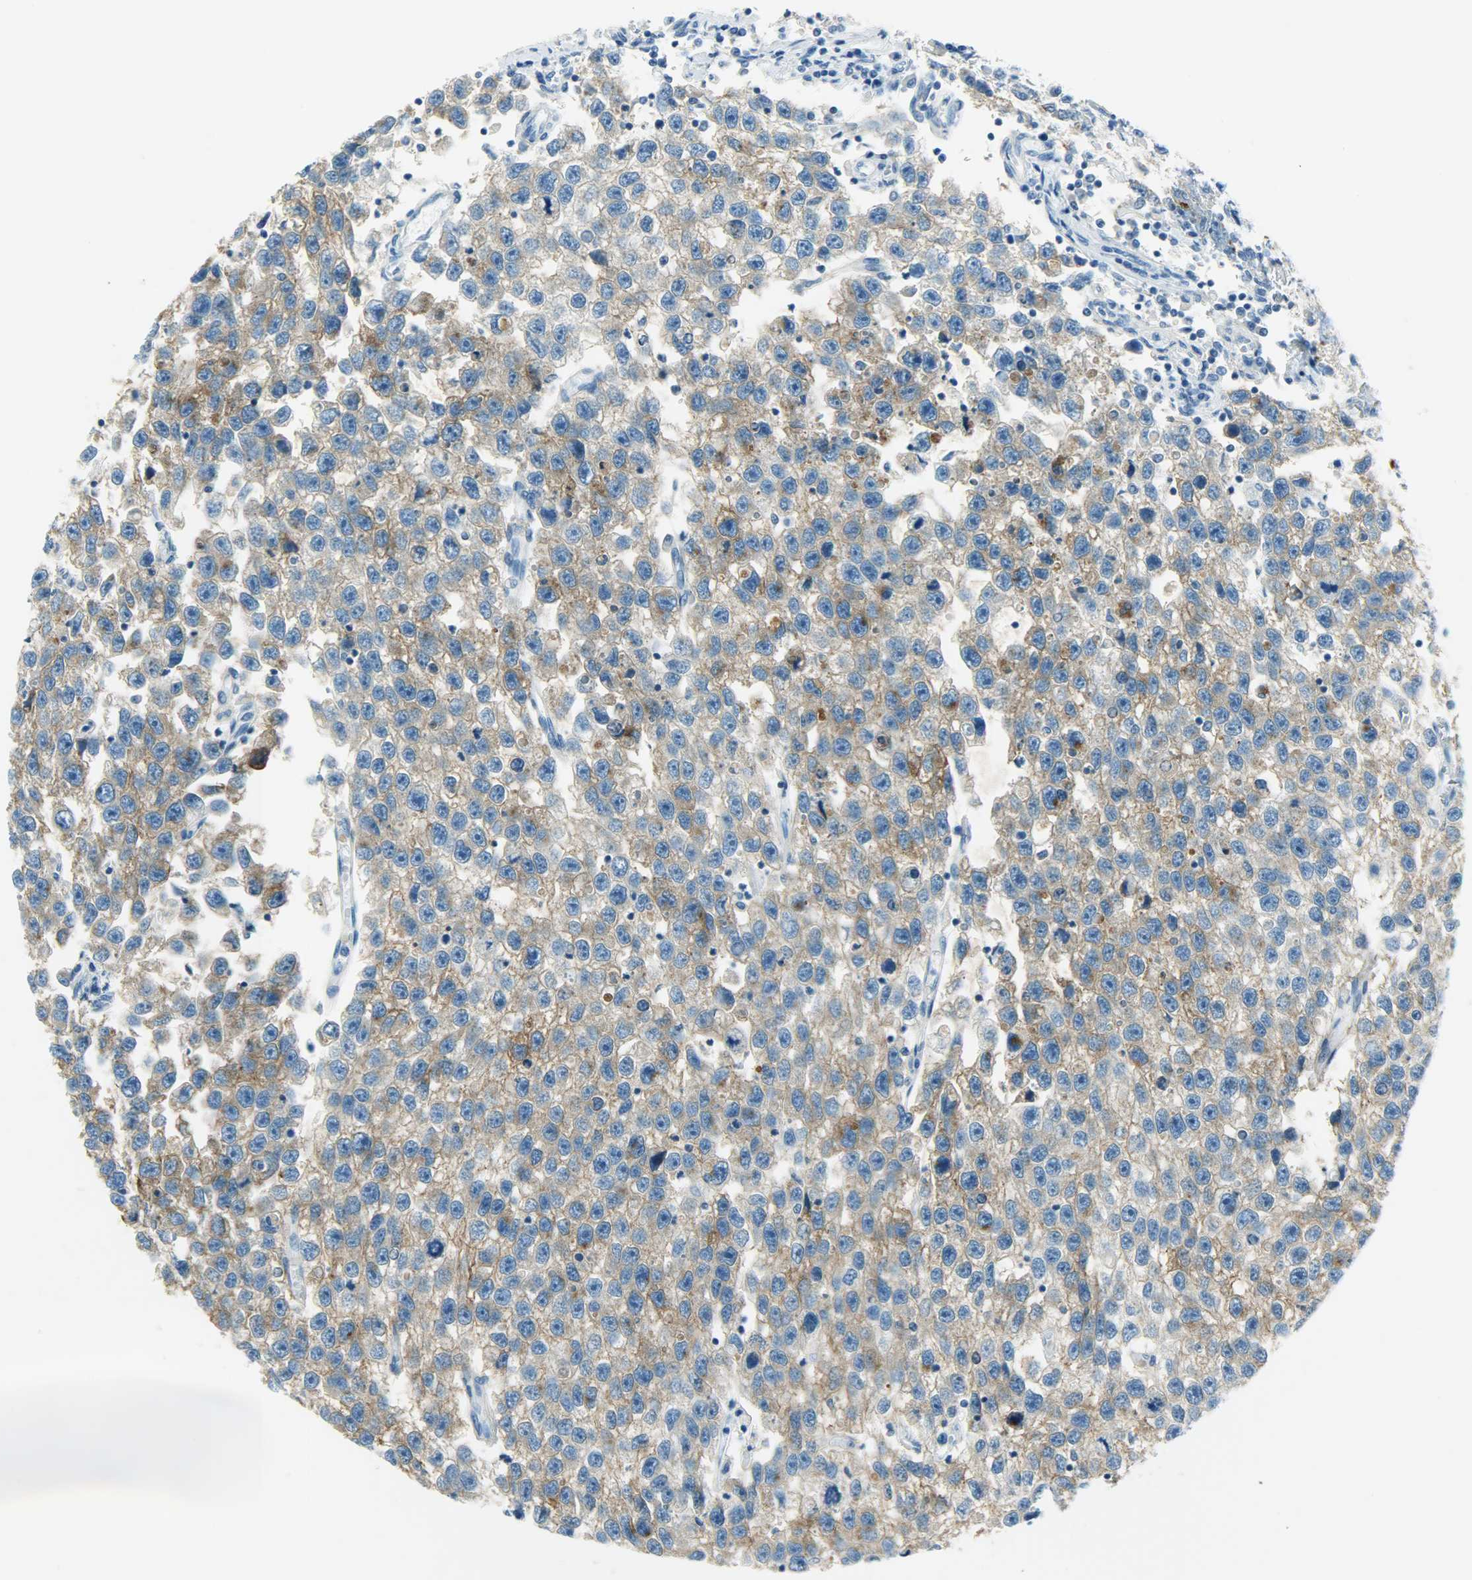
{"staining": {"intensity": "moderate", "quantity": ">75%", "location": "cytoplasmic/membranous"}, "tissue": "testis cancer", "cell_type": "Tumor cells", "image_type": "cancer", "snomed": [{"axis": "morphology", "description": "Seminoma, NOS"}, {"axis": "topography", "description": "Testis"}], "caption": "This histopathology image reveals seminoma (testis) stained with immunohistochemistry to label a protein in brown. The cytoplasmic/membranous of tumor cells show moderate positivity for the protein. Nuclei are counter-stained blue.", "gene": "PROM1", "patient": {"sex": "male", "age": 33}}